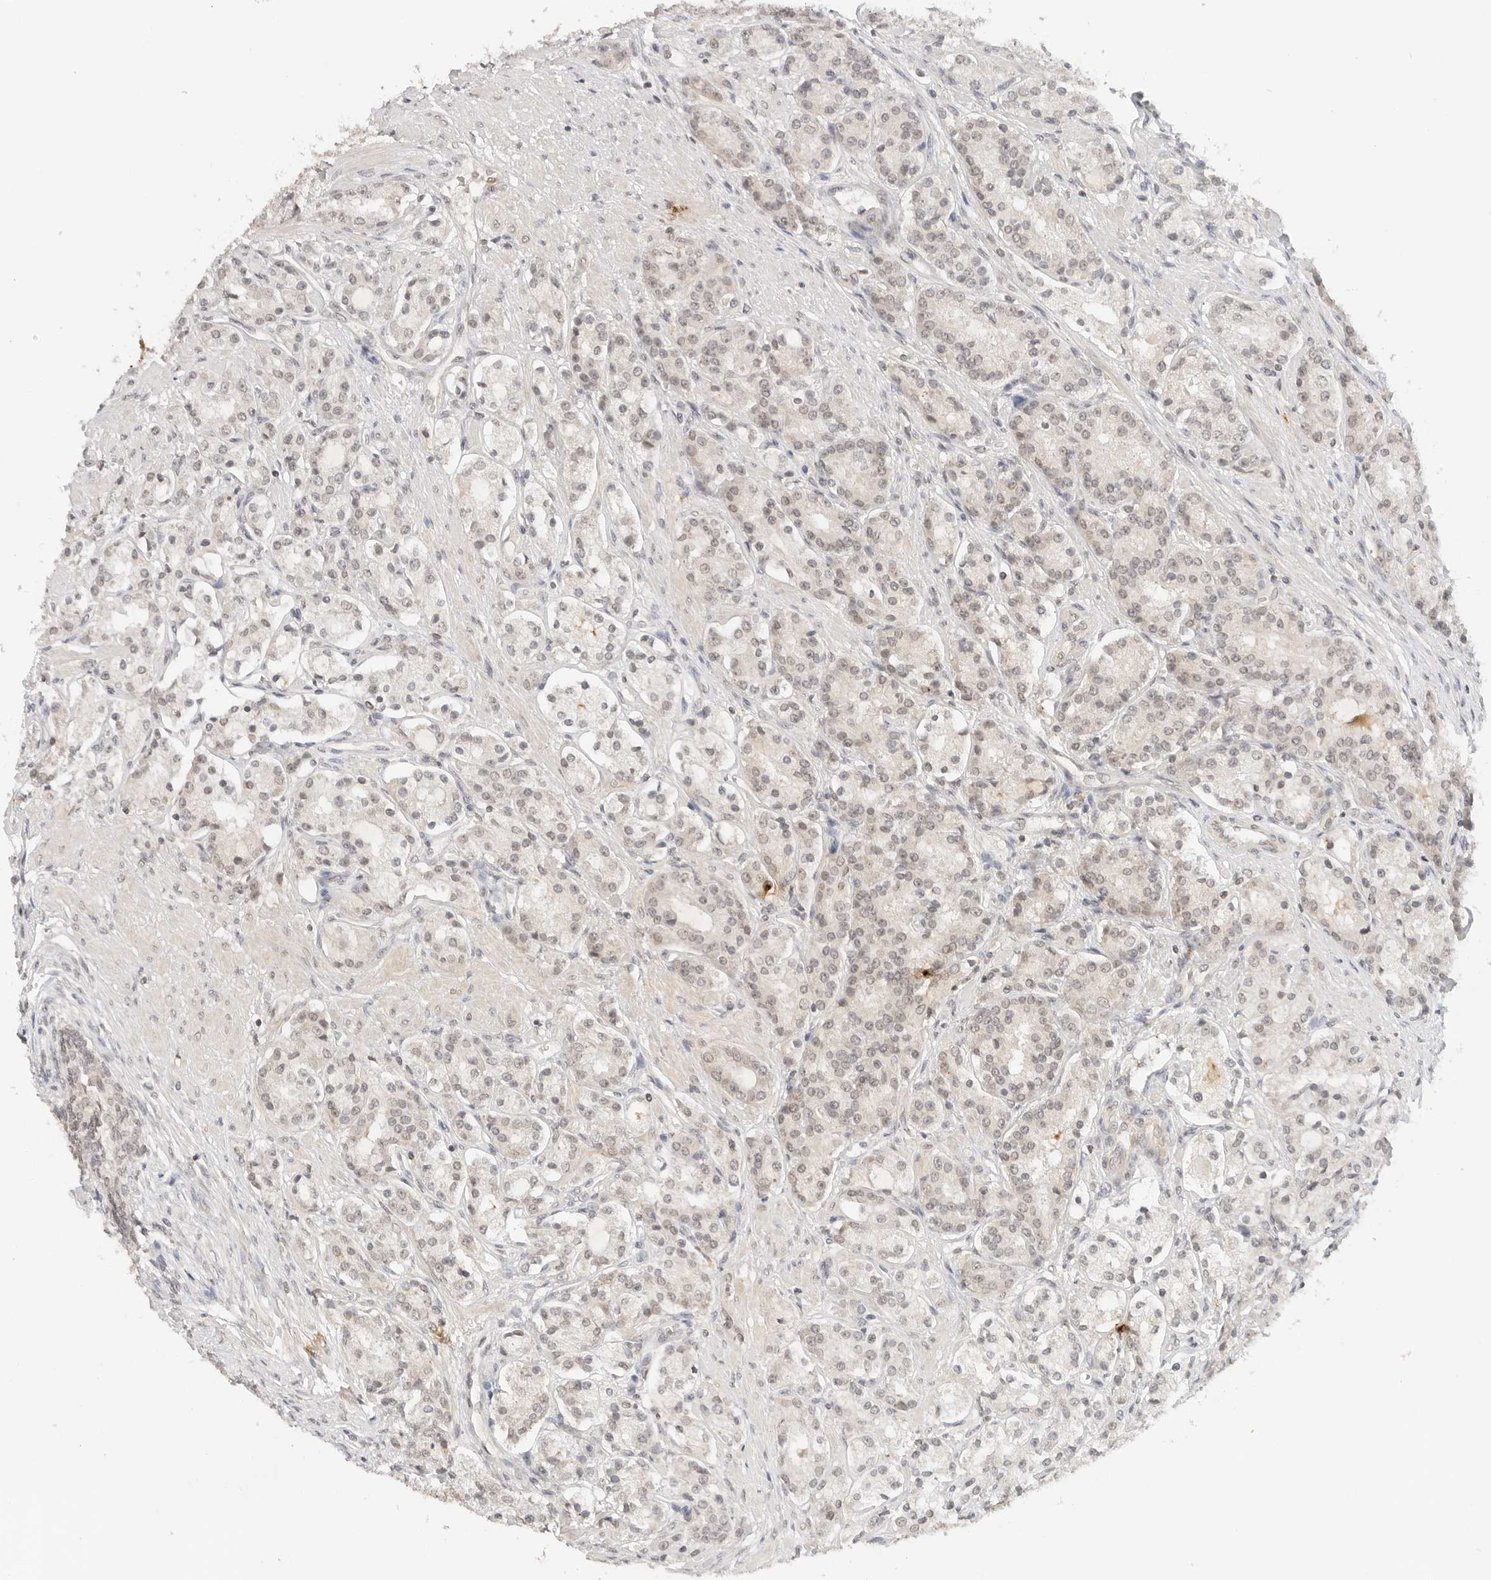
{"staining": {"intensity": "weak", "quantity": ">75%", "location": "nuclear"}, "tissue": "prostate cancer", "cell_type": "Tumor cells", "image_type": "cancer", "snomed": [{"axis": "morphology", "description": "Adenocarcinoma, High grade"}, {"axis": "topography", "description": "Prostate"}], "caption": "Prostate cancer (adenocarcinoma (high-grade)) stained for a protein shows weak nuclear positivity in tumor cells.", "gene": "GPR34", "patient": {"sex": "male", "age": 60}}